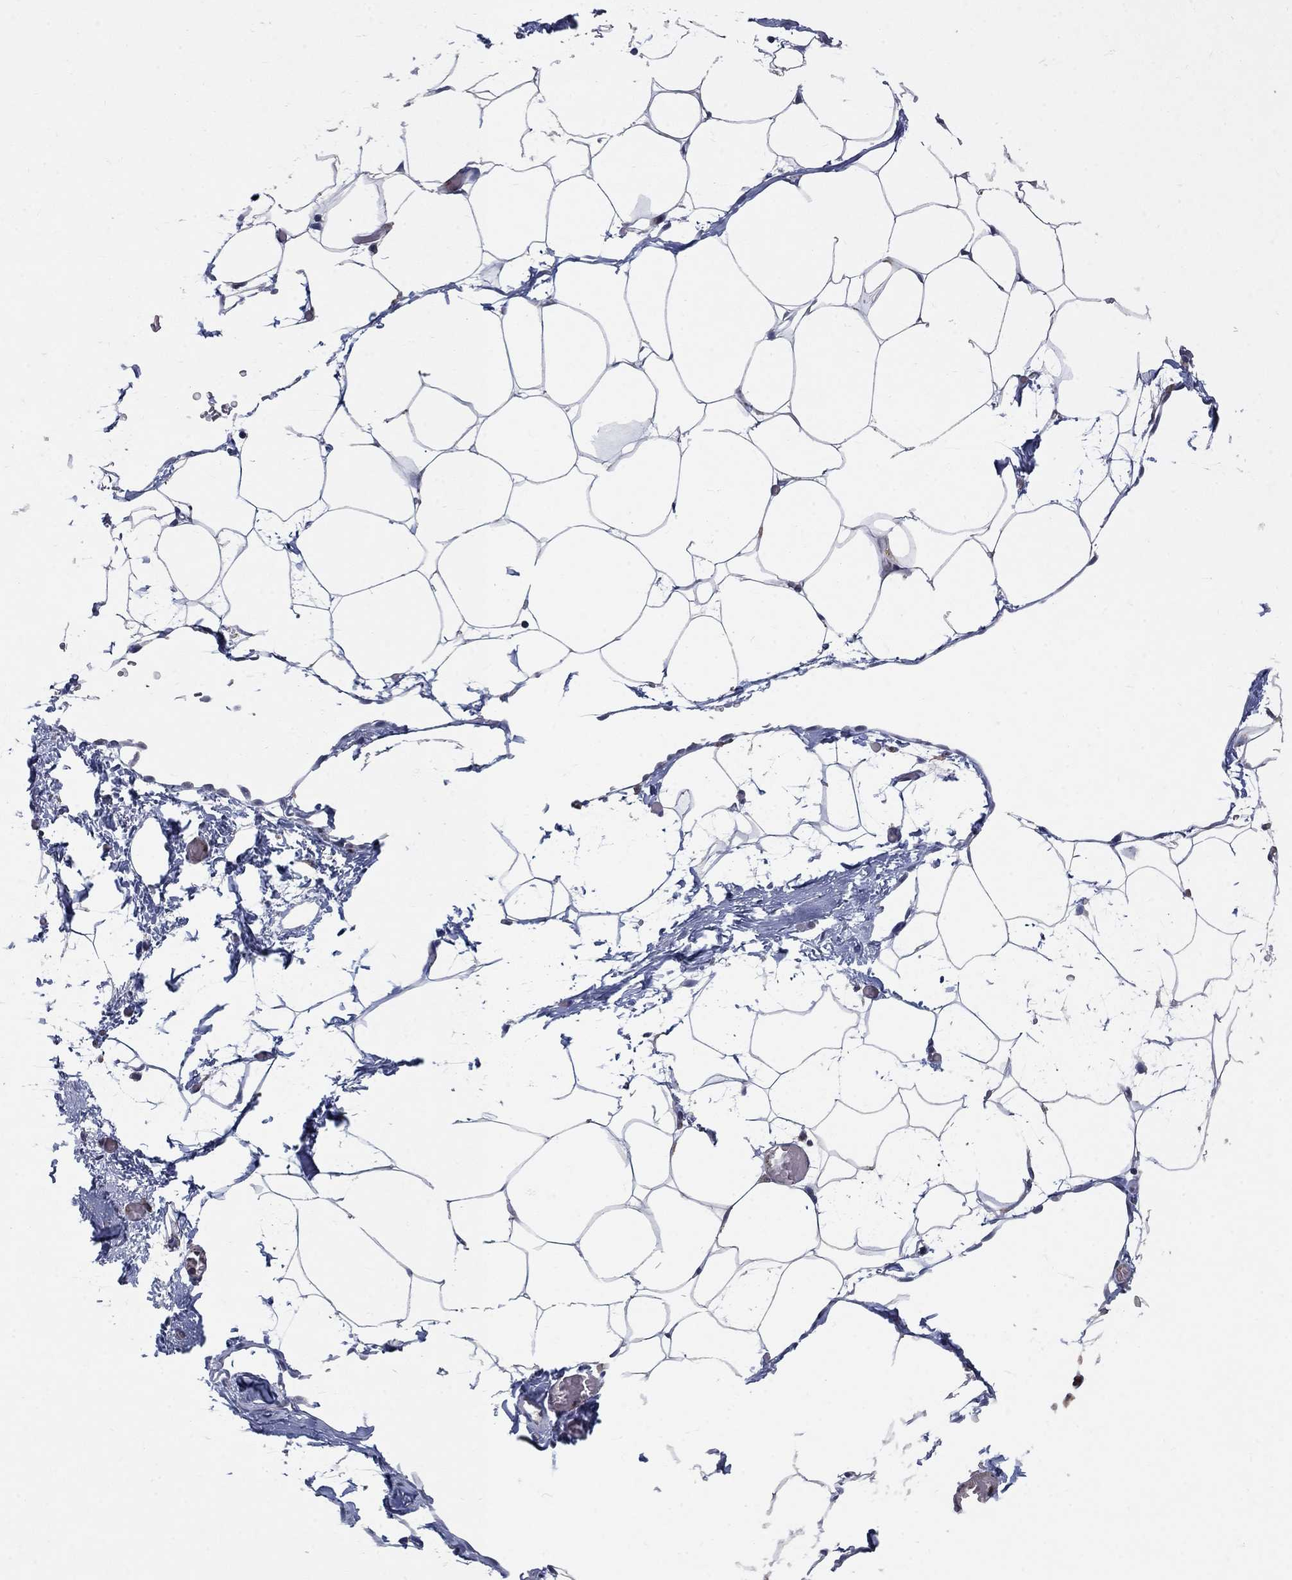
{"staining": {"intensity": "negative", "quantity": "none", "location": "none"}, "tissue": "adipose tissue", "cell_type": "Adipocytes", "image_type": "normal", "snomed": [{"axis": "morphology", "description": "Normal tissue, NOS"}, {"axis": "topography", "description": "Adipose tissue"}], "caption": "Human adipose tissue stained for a protein using IHC displays no expression in adipocytes.", "gene": "TINAG", "patient": {"sex": "male", "age": 57}}